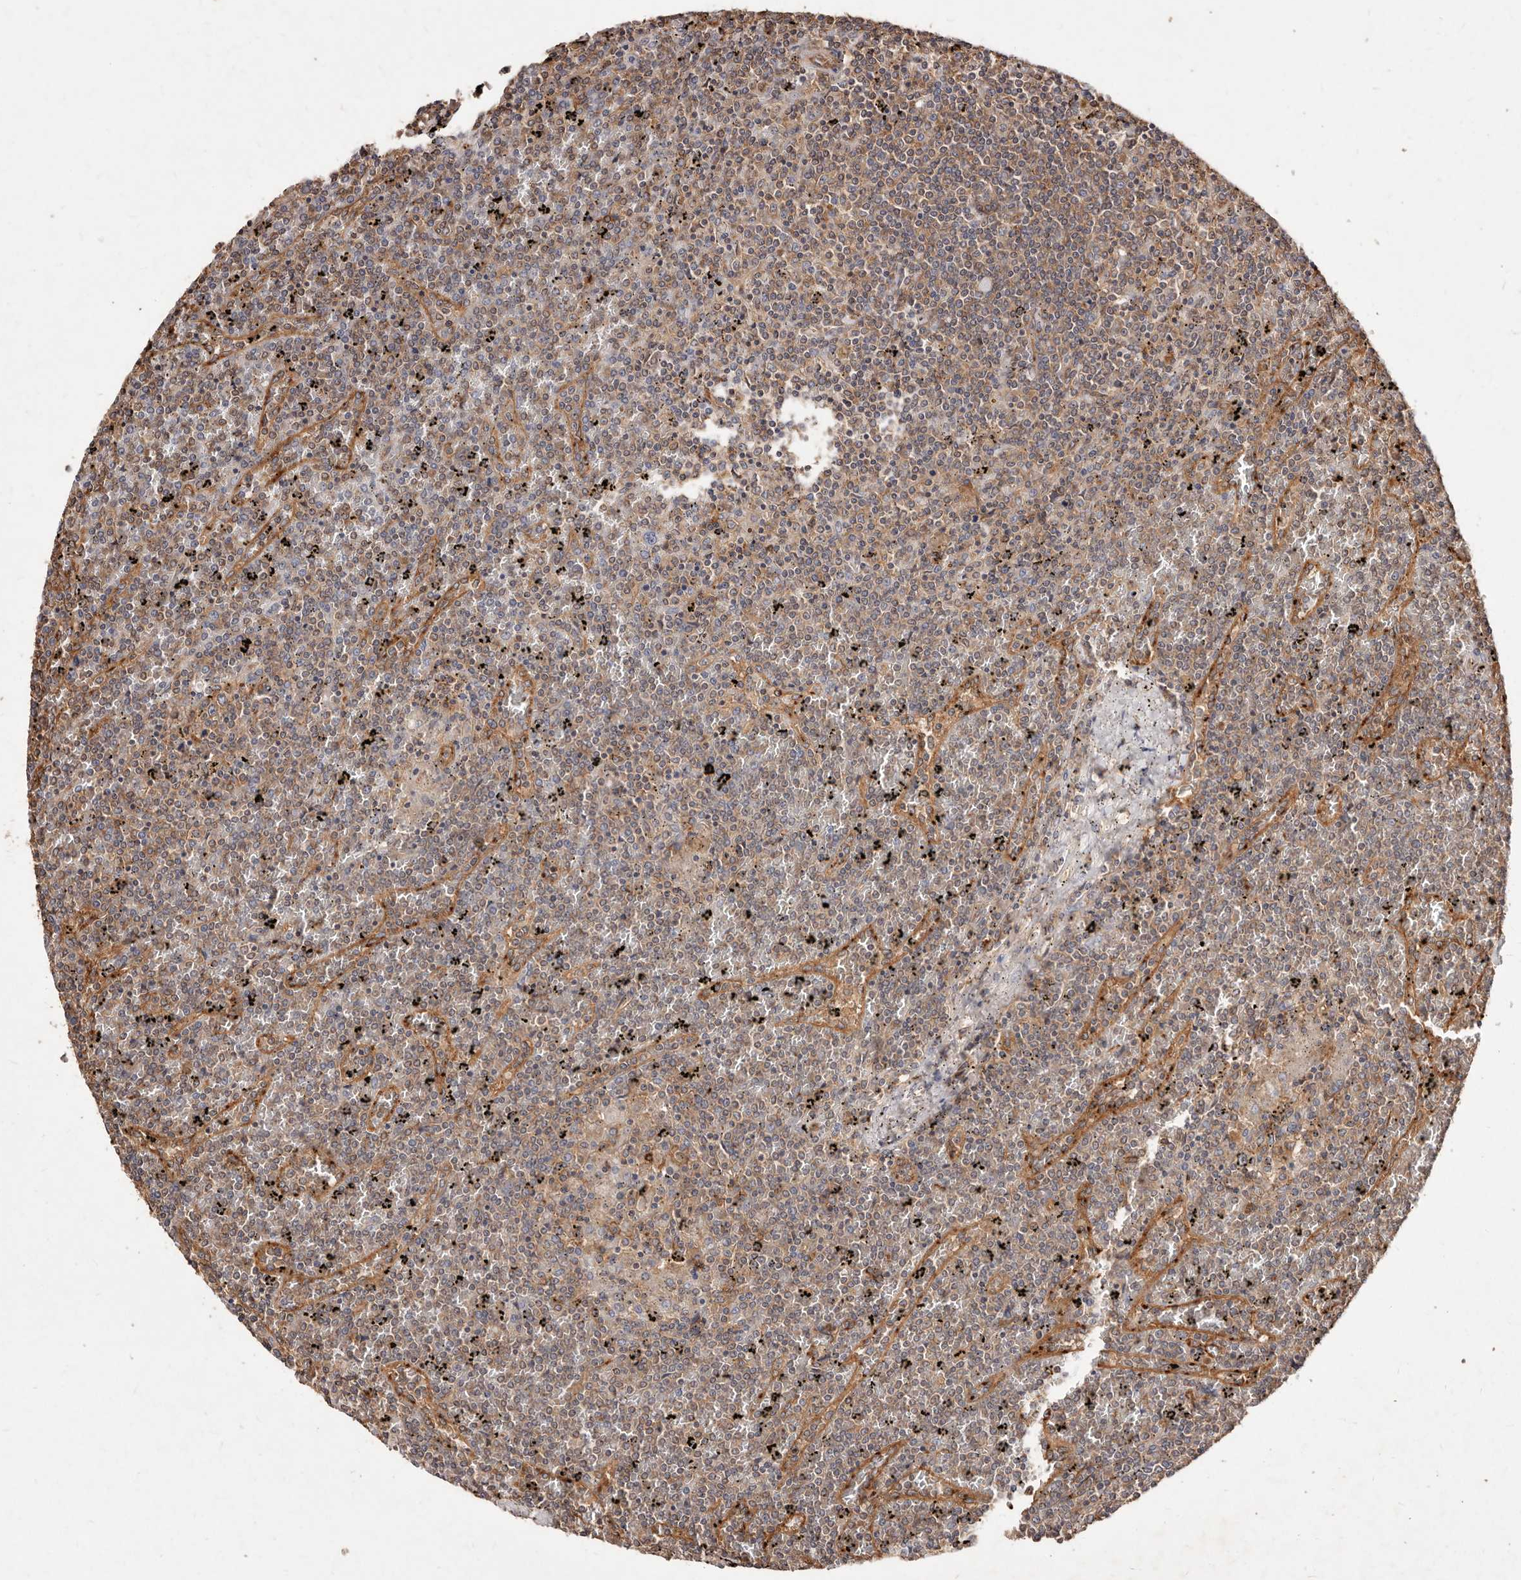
{"staining": {"intensity": "weak", "quantity": "25%-75%", "location": "cytoplasmic/membranous"}, "tissue": "lymphoma", "cell_type": "Tumor cells", "image_type": "cancer", "snomed": [{"axis": "morphology", "description": "Malignant lymphoma, non-Hodgkin's type, Low grade"}, {"axis": "topography", "description": "Spleen"}], "caption": "An immunohistochemistry photomicrograph of neoplastic tissue is shown. Protein staining in brown highlights weak cytoplasmic/membranous positivity in malignant lymphoma, non-Hodgkin's type (low-grade) within tumor cells.", "gene": "CCL14", "patient": {"sex": "female", "age": 19}}